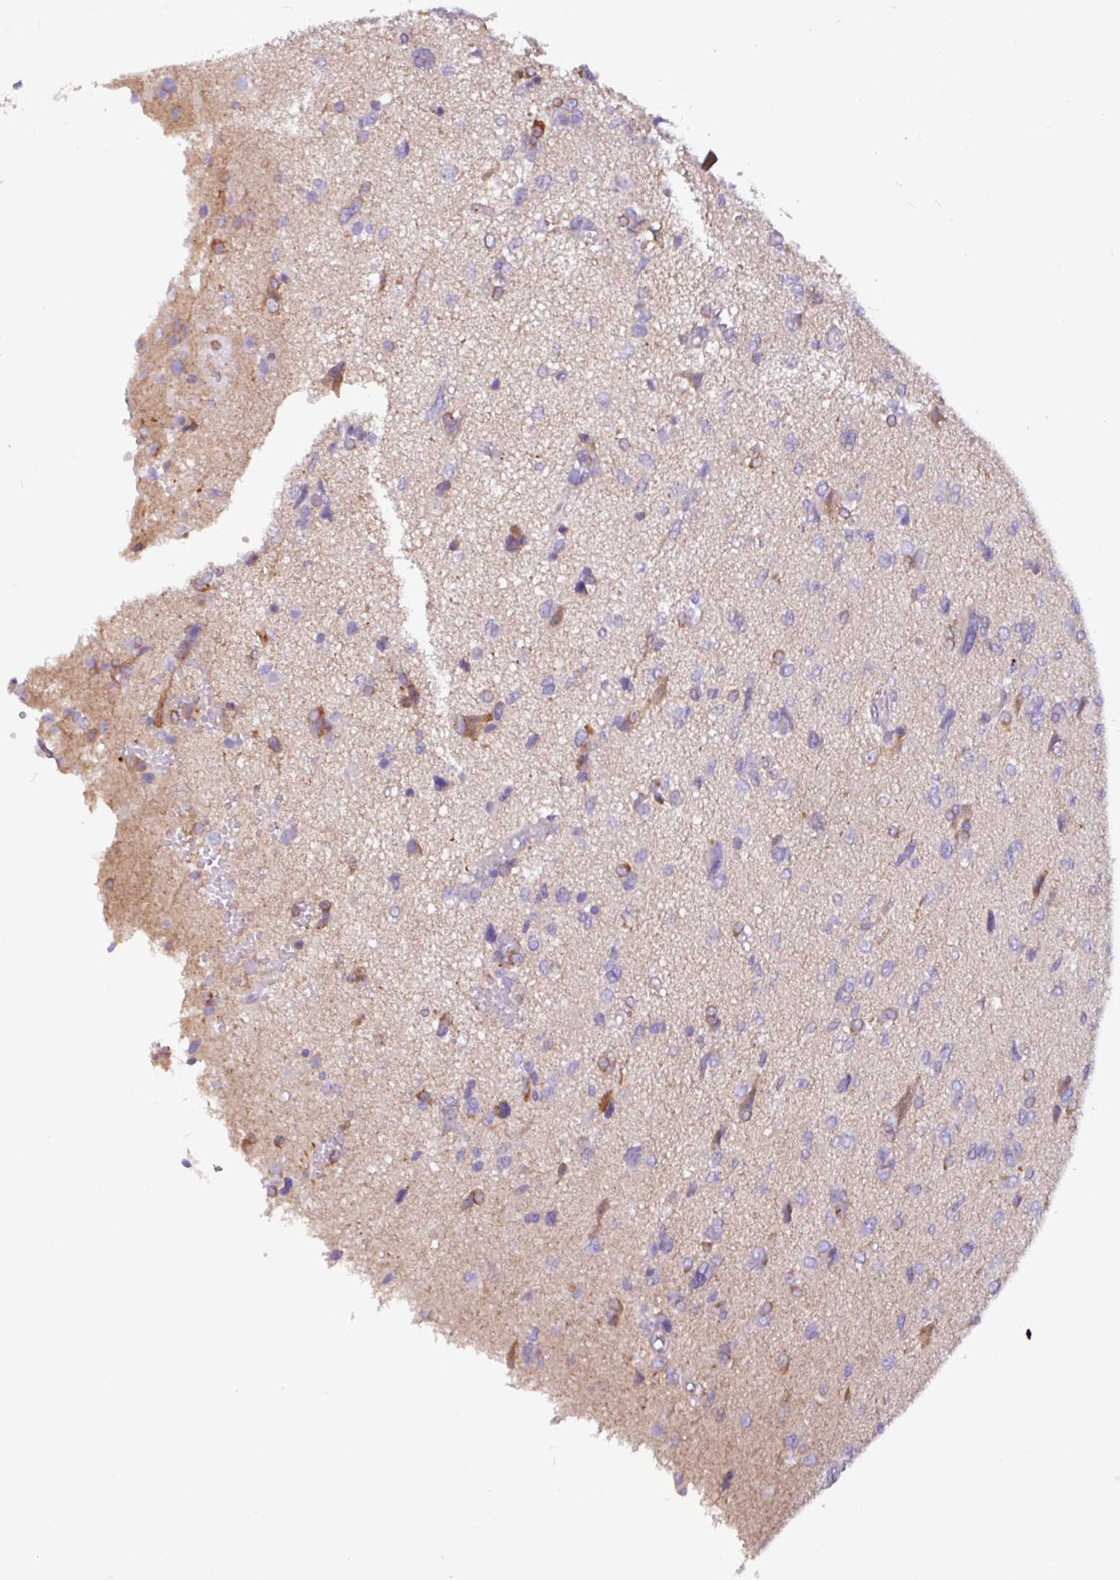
{"staining": {"intensity": "negative", "quantity": "none", "location": "none"}, "tissue": "glioma", "cell_type": "Tumor cells", "image_type": "cancer", "snomed": [{"axis": "morphology", "description": "Glioma, malignant, High grade"}, {"axis": "topography", "description": "Brain"}], "caption": "There is no significant positivity in tumor cells of glioma.", "gene": "SLC38A1", "patient": {"sex": "female", "age": 59}}